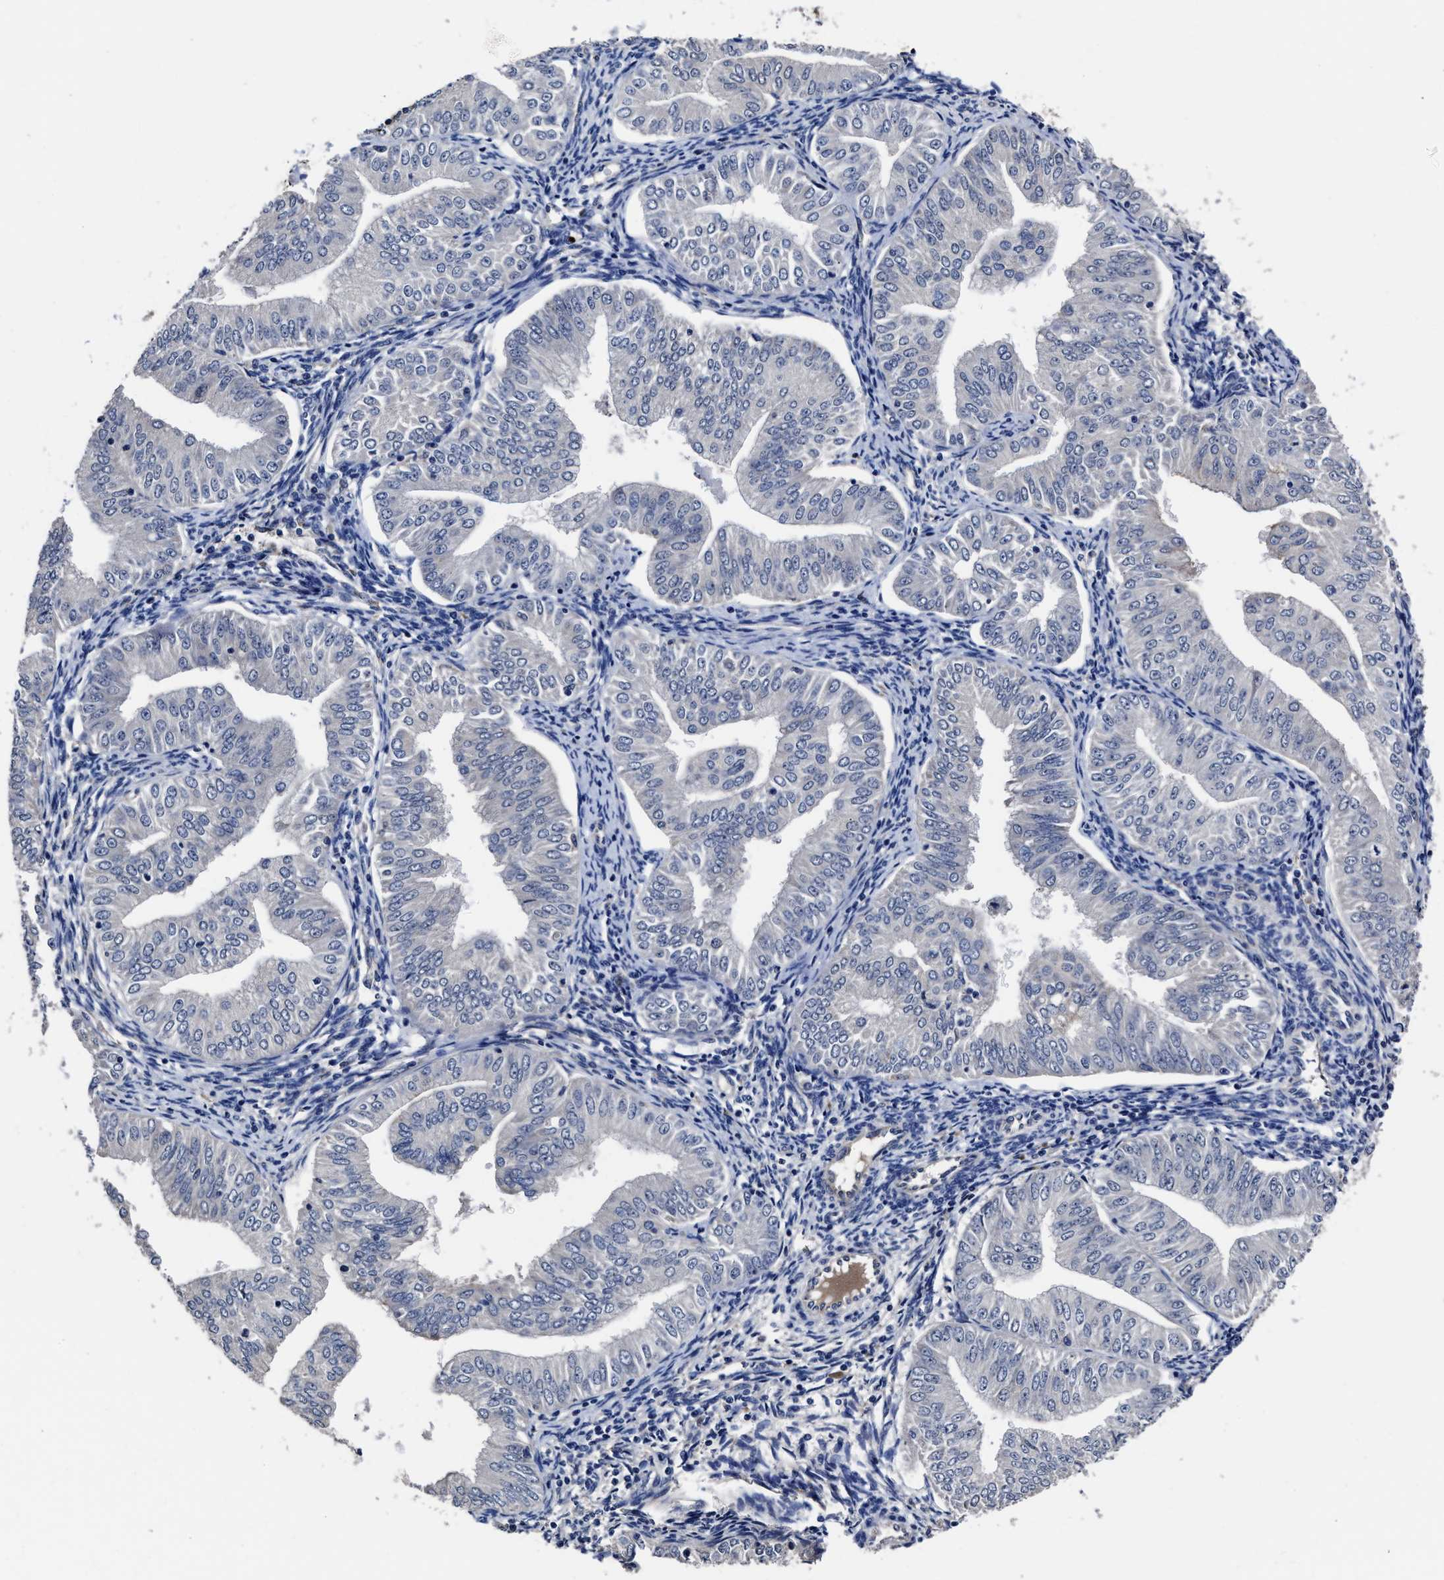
{"staining": {"intensity": "negative", "quantity": "none", "location": "none"}, "tissue": "endometrial cancer", "cell_type": "Tumor cells", "image_type": "cancer", "snomed": [{"axis": "morphology", "description": "Normal tissue, NOS"}, {"axis": "morphology", "description": "Adenocarcinoma, NOS"}, {"axis": "topography", "description": "Endometrium"}], "caption": "Immunohistochemical staining of endometrial cancer (adenocarcinoma) demonstrates no significant staining in tumor cells. The staining was performed using DAB to visualize the protein expression in brown, while the nuclei were stained in blue with hematoxylin (Magnification: 20x).", "gene": "SOCS5", "patient": {"sex": "female", "age": 53}}